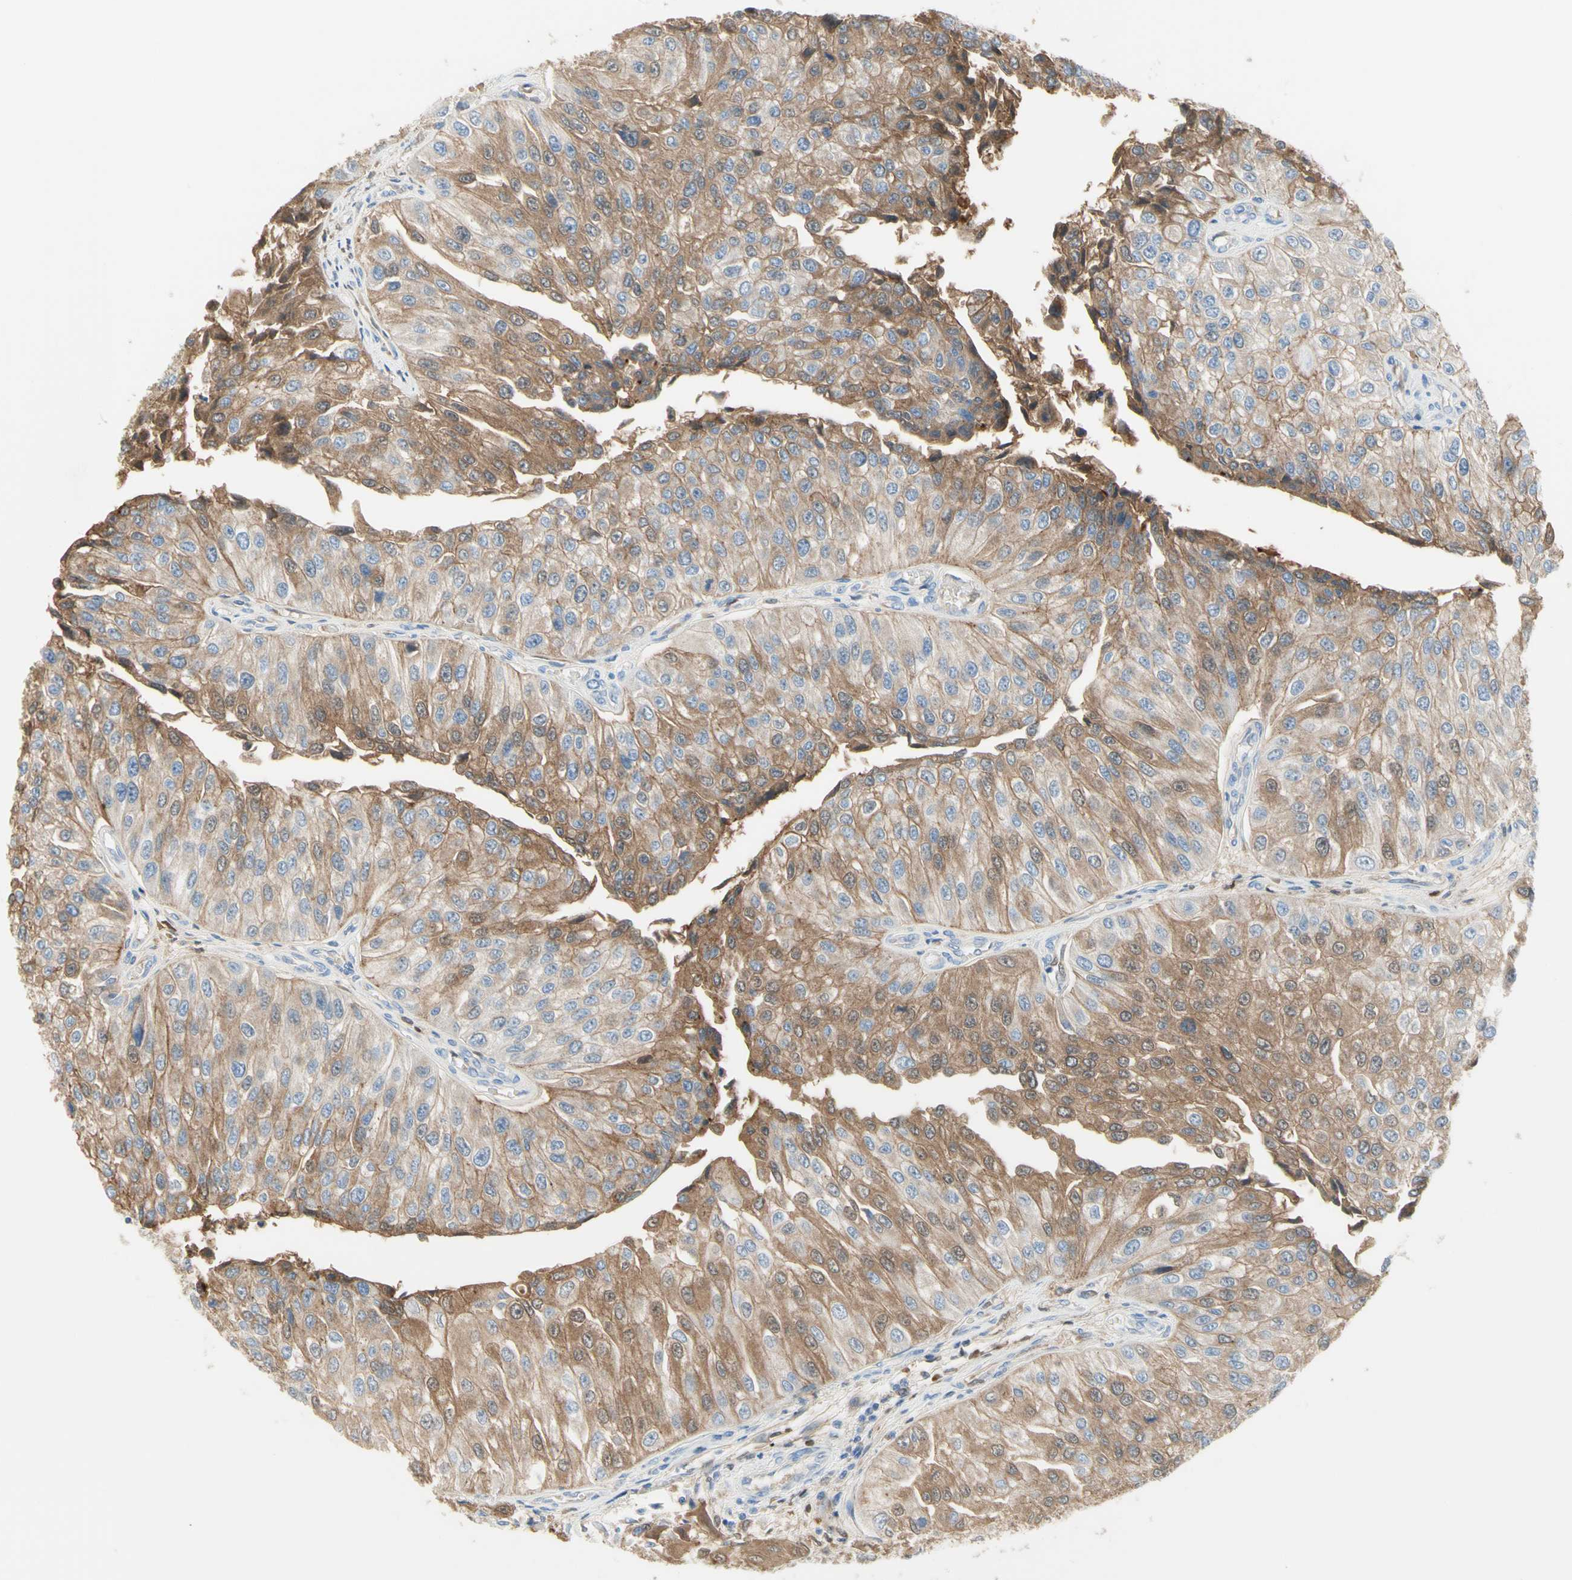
{"staining": {"intensity": "moderate", "quantity": ">75%", "location": "cytoplasmic/membranous"}, "tissue": "urothelial cancer", "cell_type": "Tumor cells", "image_type": "cancer", "snomed": [{"axis": "morphology", "description": "Urothelial carcinoma, High grade"}, {"axis": "topography", "description": "Kidney"}, {"axis": "topography", "description": "Urinary bladder"}], "caption": "Moderate cytoplasmic/membranous positivity for a protein is seen in approximately >75% of tumor cells of urothelial cancer using immunohistochemistry.", "gene": "NECTIN4", "patient": {"sex": "male", "age": 77}}